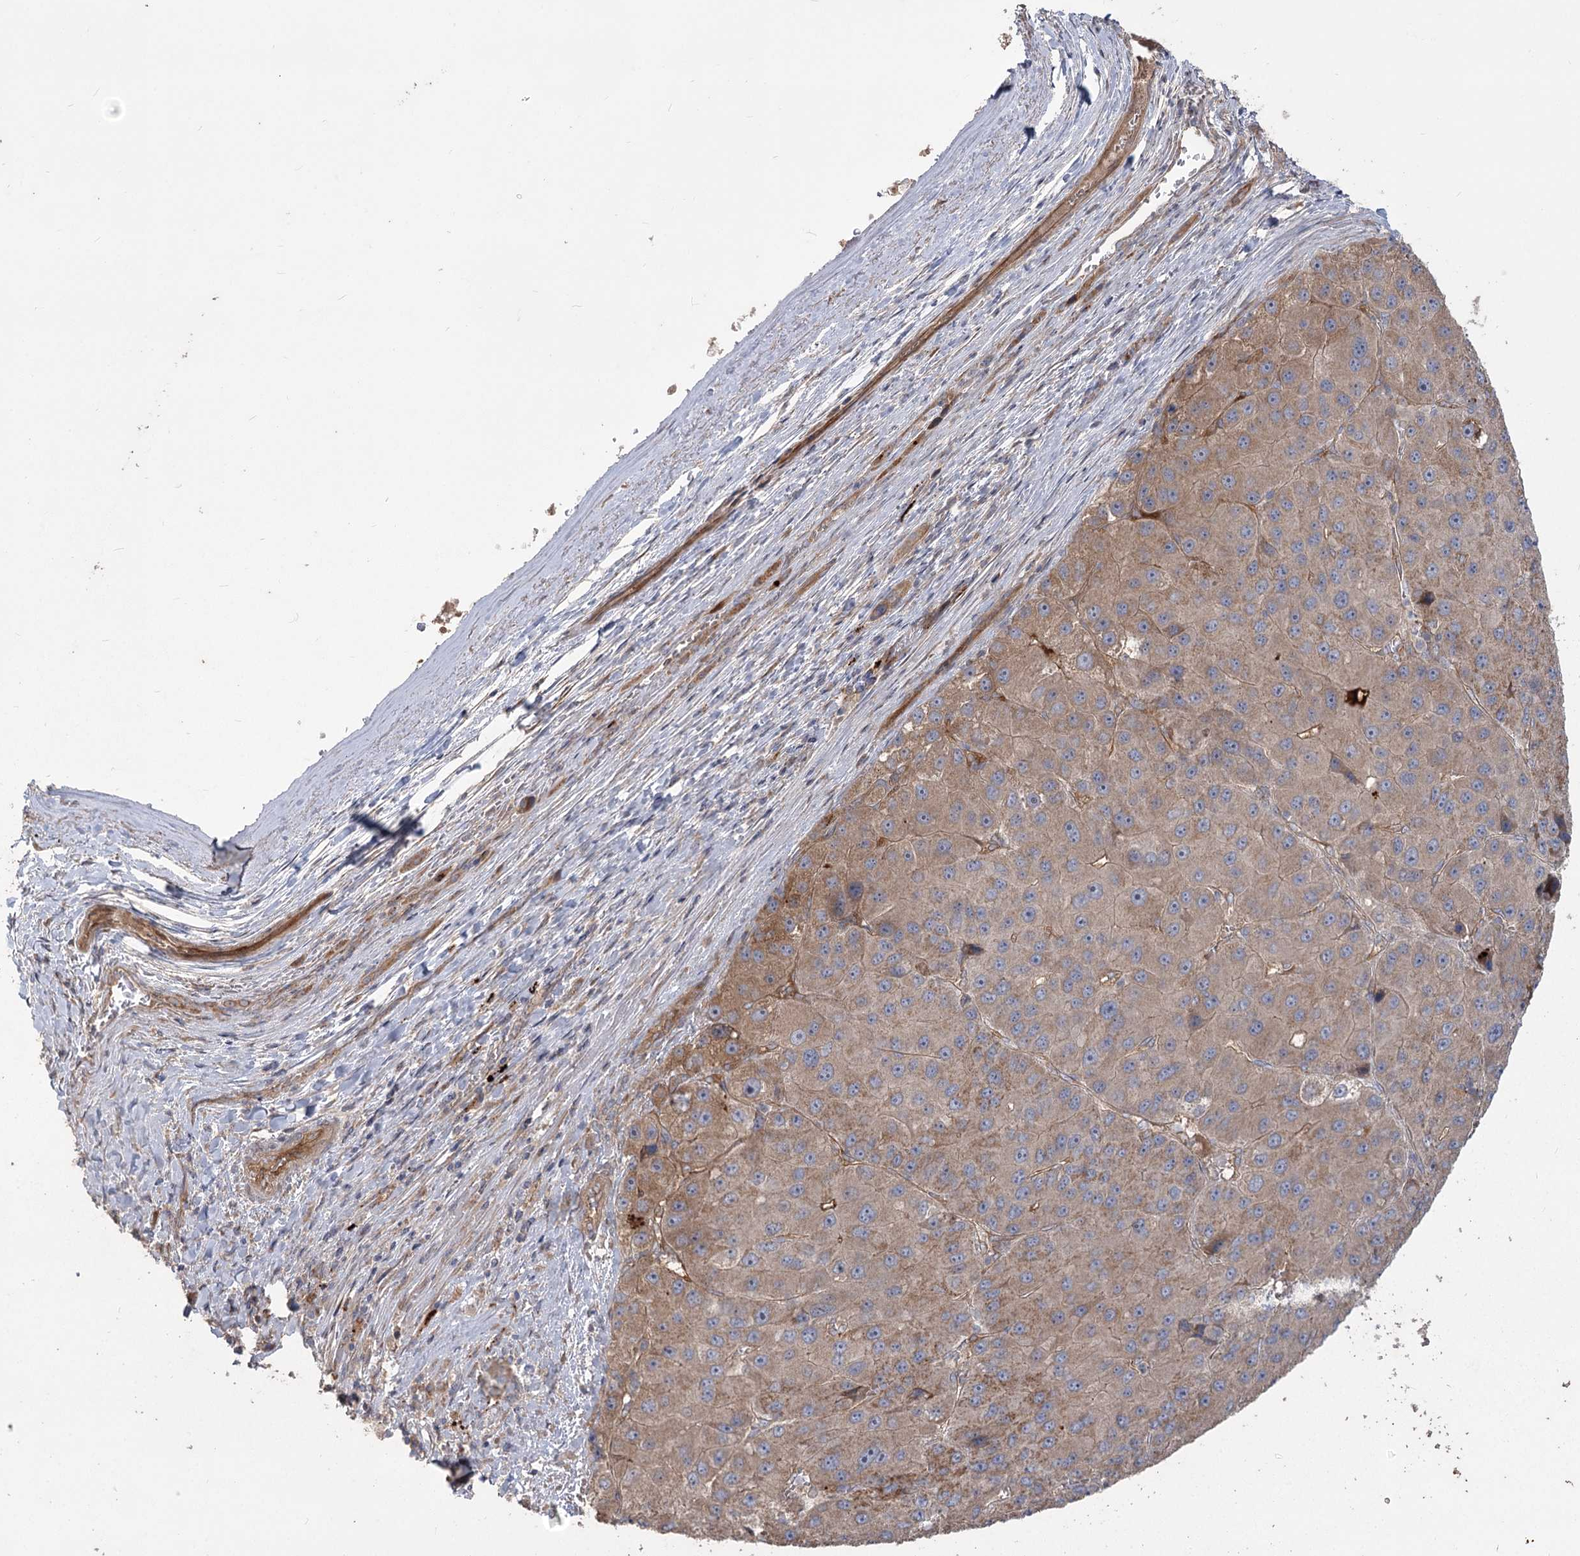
{"staining": {"intensity": "moderate", "quantity": "<25%", "location": "cytoplasmic/membranous"}, "tissue": "liver cancer", "cell_type": "Tumor cells", "image_type": "cancer", "snomed": [{"axis": "morphology", "description": "Carcinoma, Hepatocellular, NOS"}, {"axis": "topography", "description": "Liver"}], "caption": "Human liver cancer (hepatocellular carcinoma) stained for a protein (brown) displays moderate cytoplasmic/membranous positive staining in about <25% of tumor cells.", "gene": "RIN2", "patient": {"sex": "female", "age": 73}}